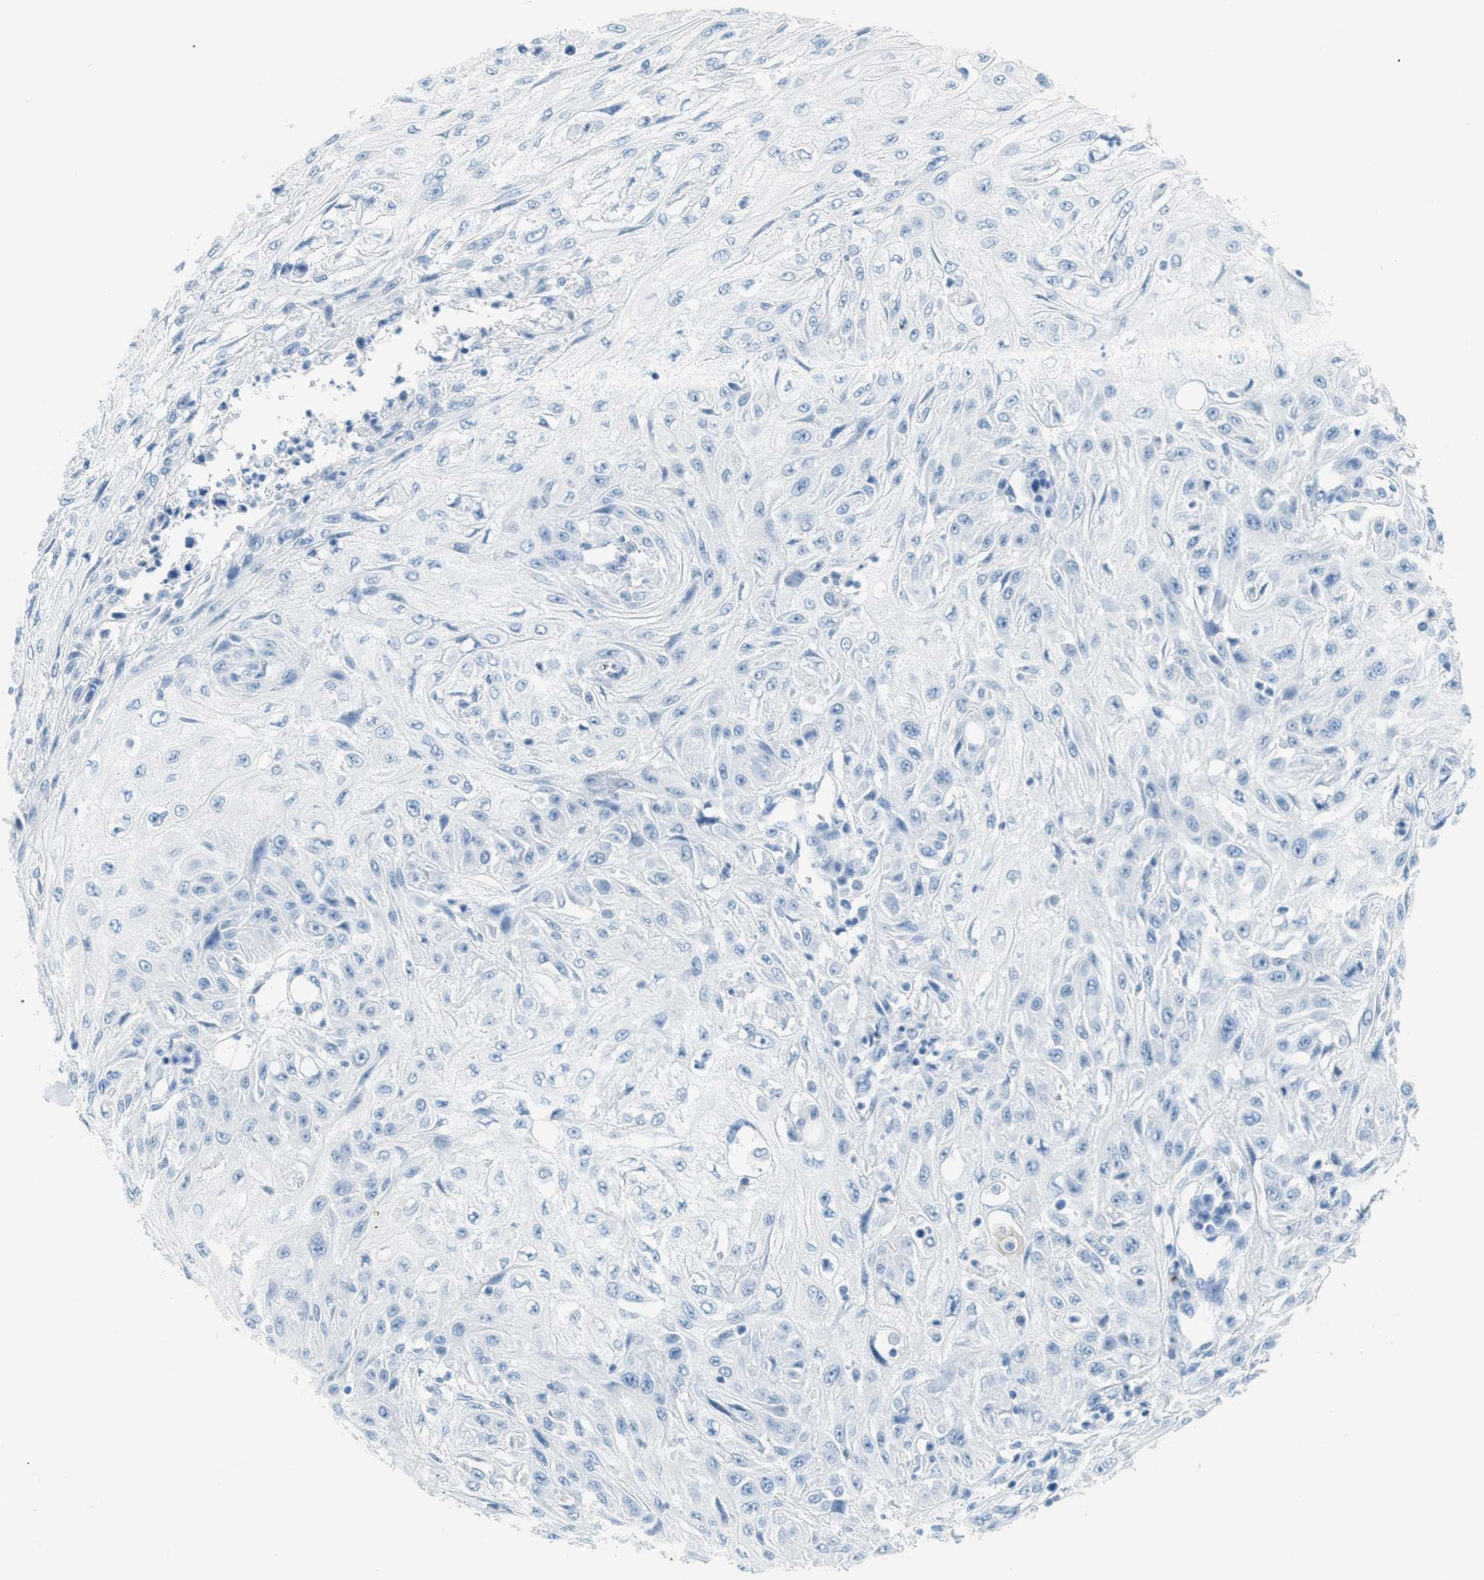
{"staining": {"intensity": "negative", "quantity": "none", "location": "none"}, "tissue": "skin cancer", "cell_type": "Tumor cells", "image_type": "cancer", "snomed": [{"axis": "morphology", "description": "Squamous cell carcinoma, NOS"}, {"axis": "topography", "description": "Skin"}], "caption": "Immunohistochemistry (IHC) micrograph of skin cancer (squamous cell carcinoma) stained for a protein (brown), which reveals no positivity in tumor cells.", "gene": "PPBP", "patient": {"sex": "male", "age": 75}}